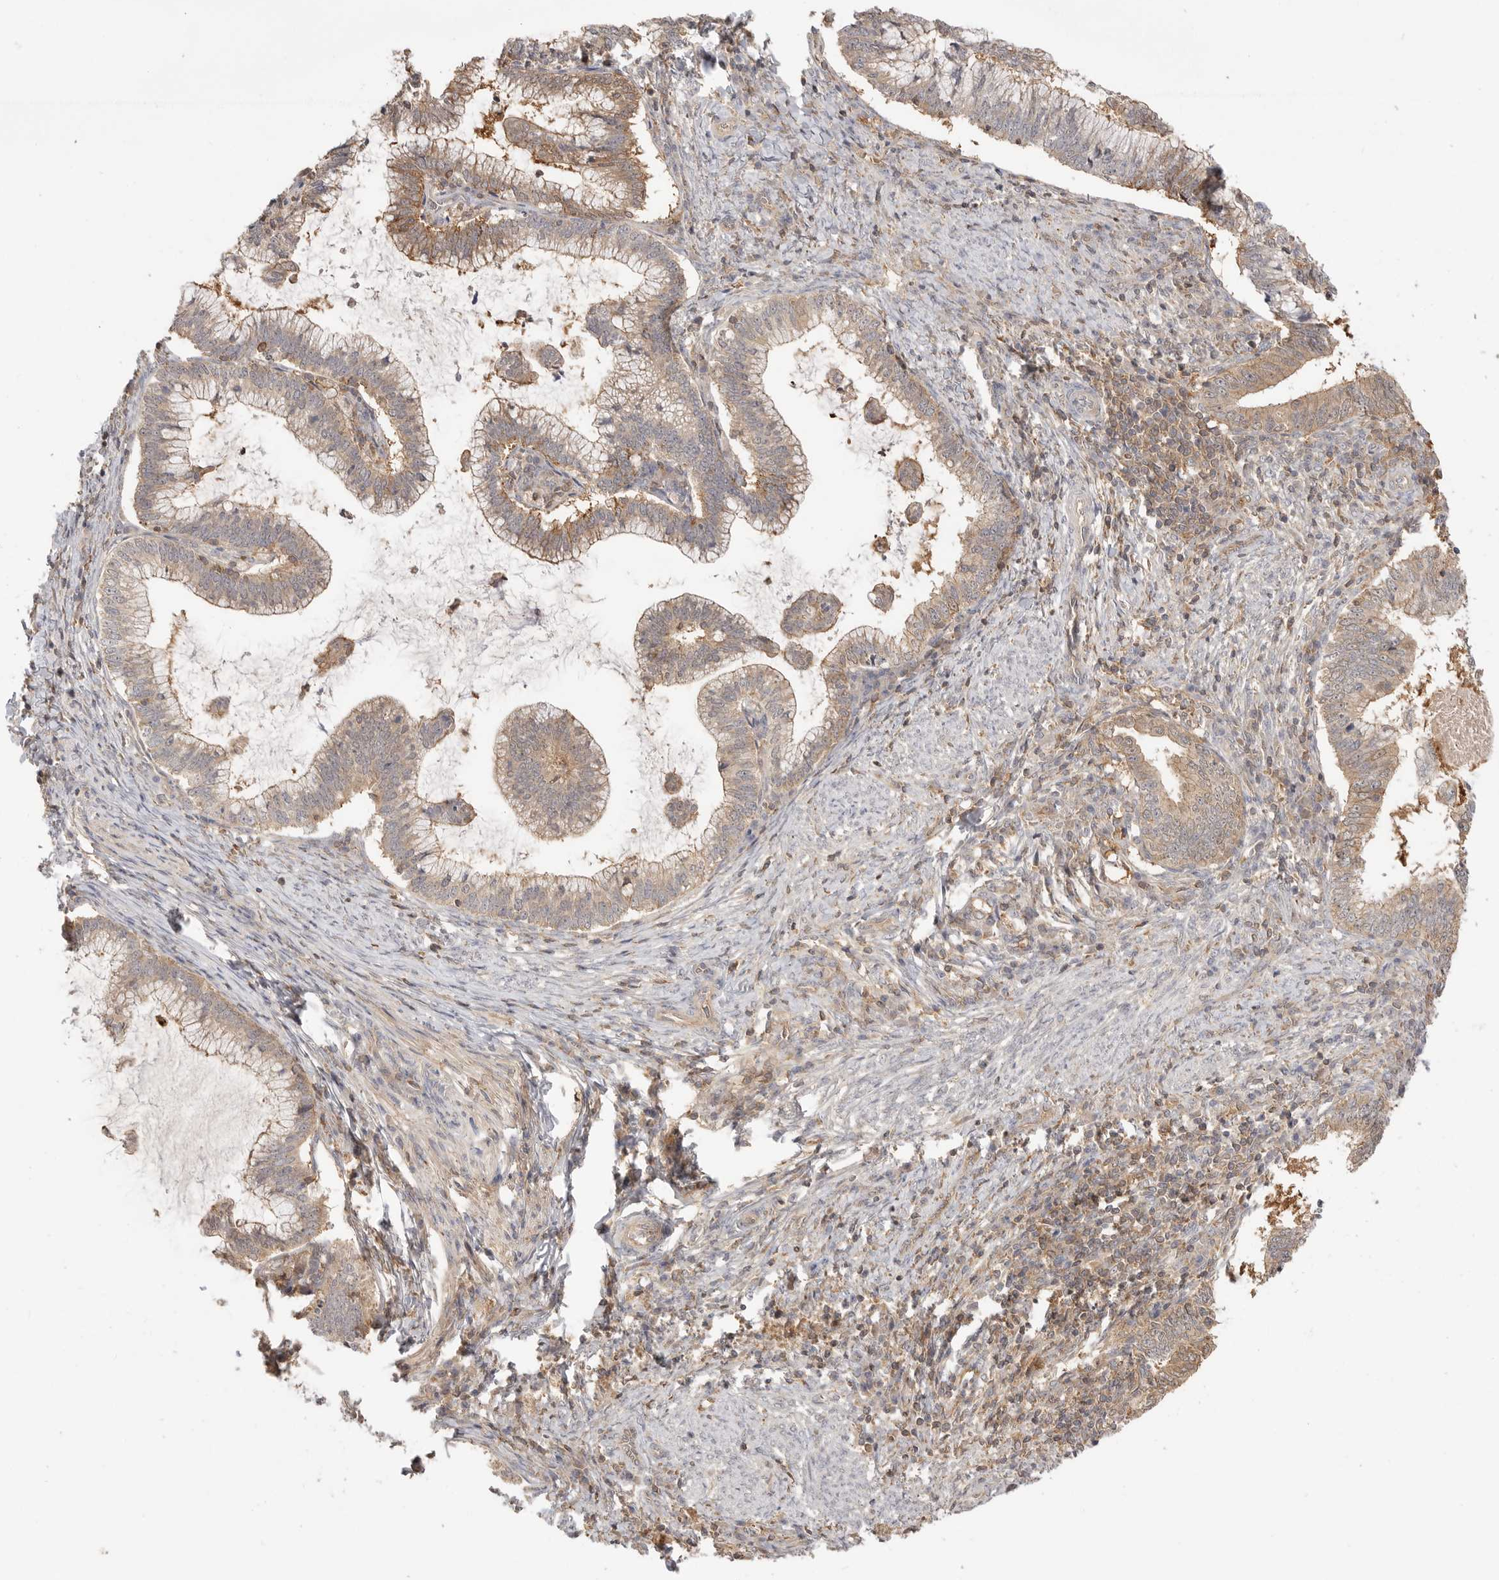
{"staining": {"intensity": "moderate", "quantity": ">75%", "location": "cytoplasmic/membranous"}, "tissue": "cervical cancer", "cell_type": "Tumor cells", "image_type": "cancer", "snomed": [{"axis": "morphology", "description": "Adenocarcinoma, NOS"}, {"axis": "topography", "description": "Cervix"}], "caption": "A medium amount of moderate cytoplasmic/membranous staining is identified in about >75% of tumor cells in cervical cancer (adenocarcinoma) tissue.", "gene": "CLDN12", "patient": {"sex": "female", "age": 36}}